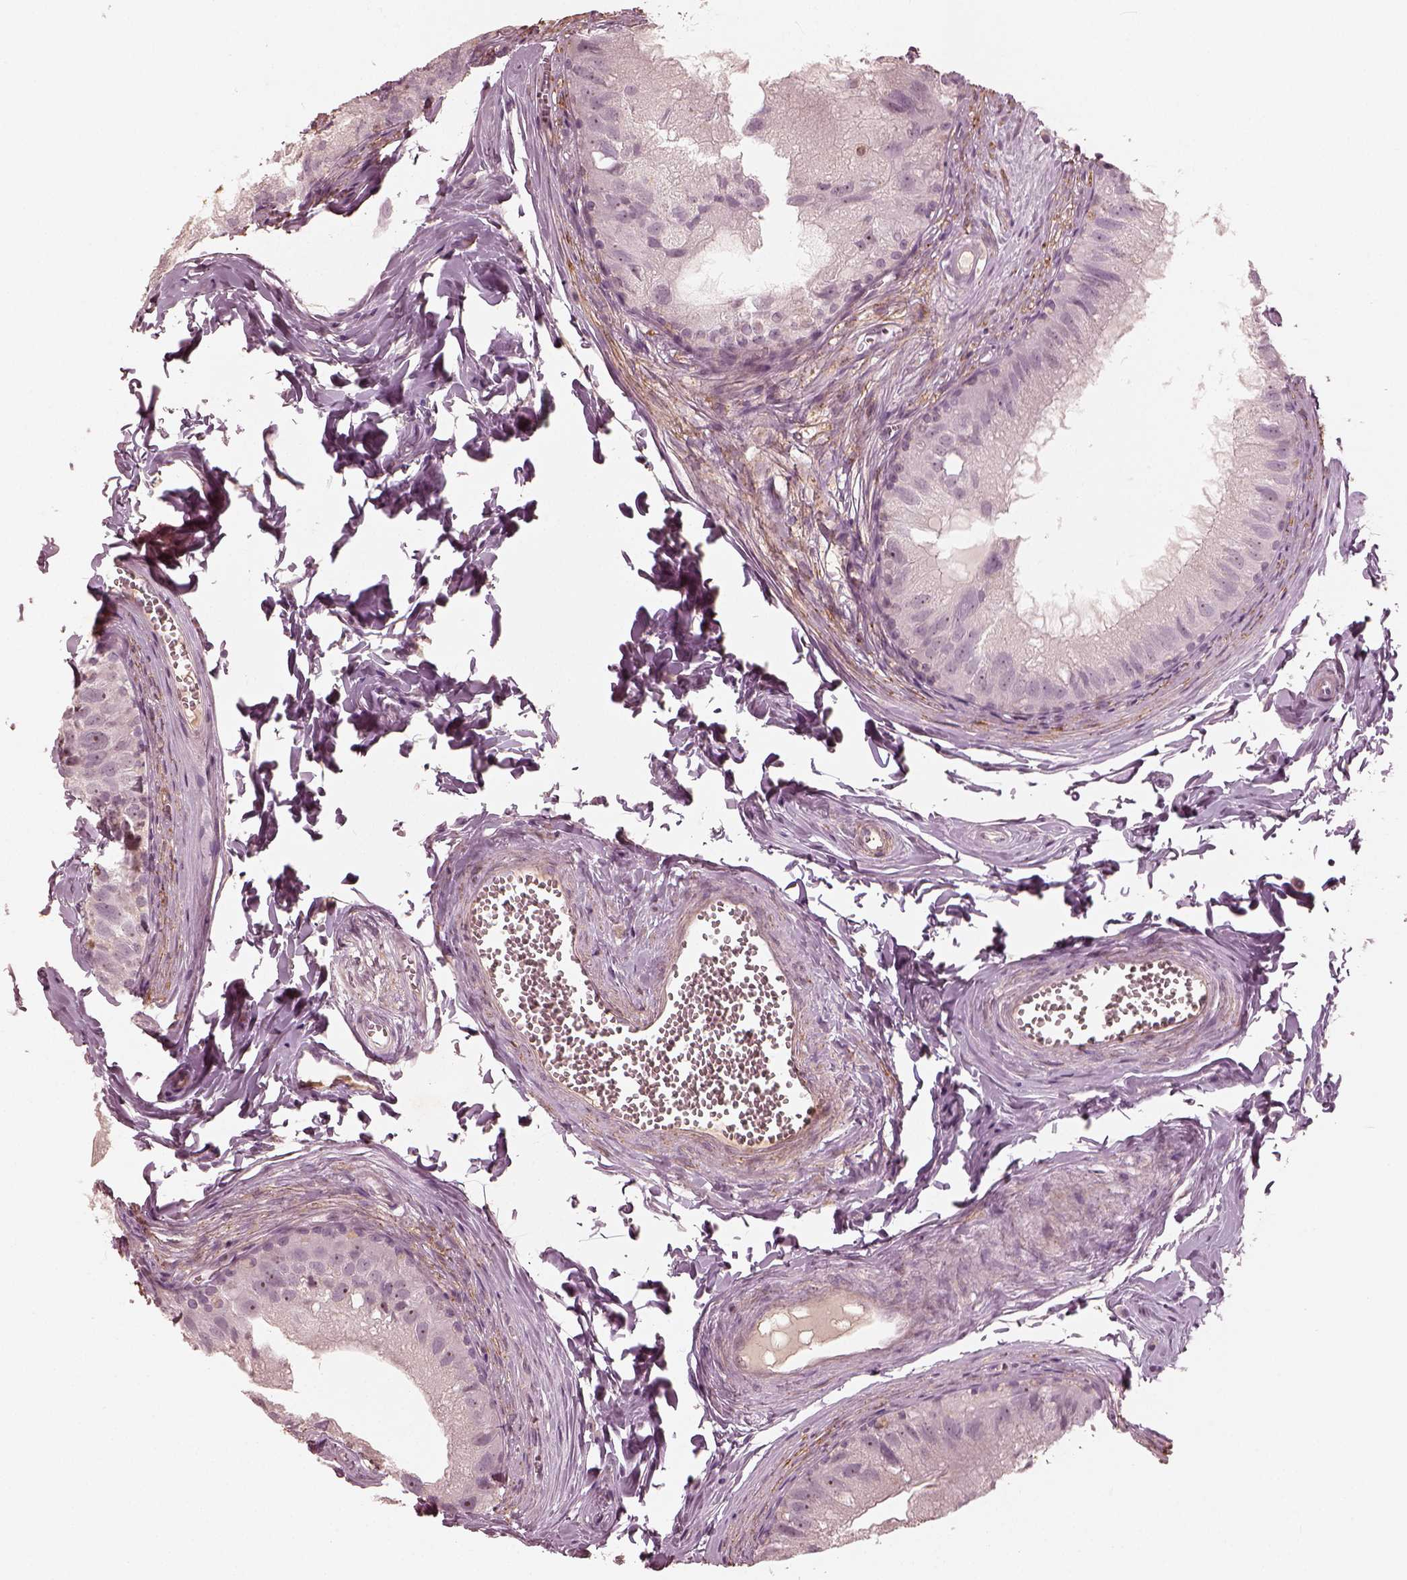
{"staining": {"intensity": "negative", "quantity": "none", "location": "none"}, "tissue": "epididymis", "cell_type": "Glandular cells", "image_type": "normal", "snomed": [{"axis": "morphology", "description": "Normal tissue, NOS"}, {"axis": "topography", "description": "Epididymis"}], "caption": "Immunohistochemistry photomicrograph of normal human epididymis stained for a protein (brown), which demonstrates no staining in glandular cells.", "gene": "MADCAM1", "patient": {"sex": "male", "age": 45}}